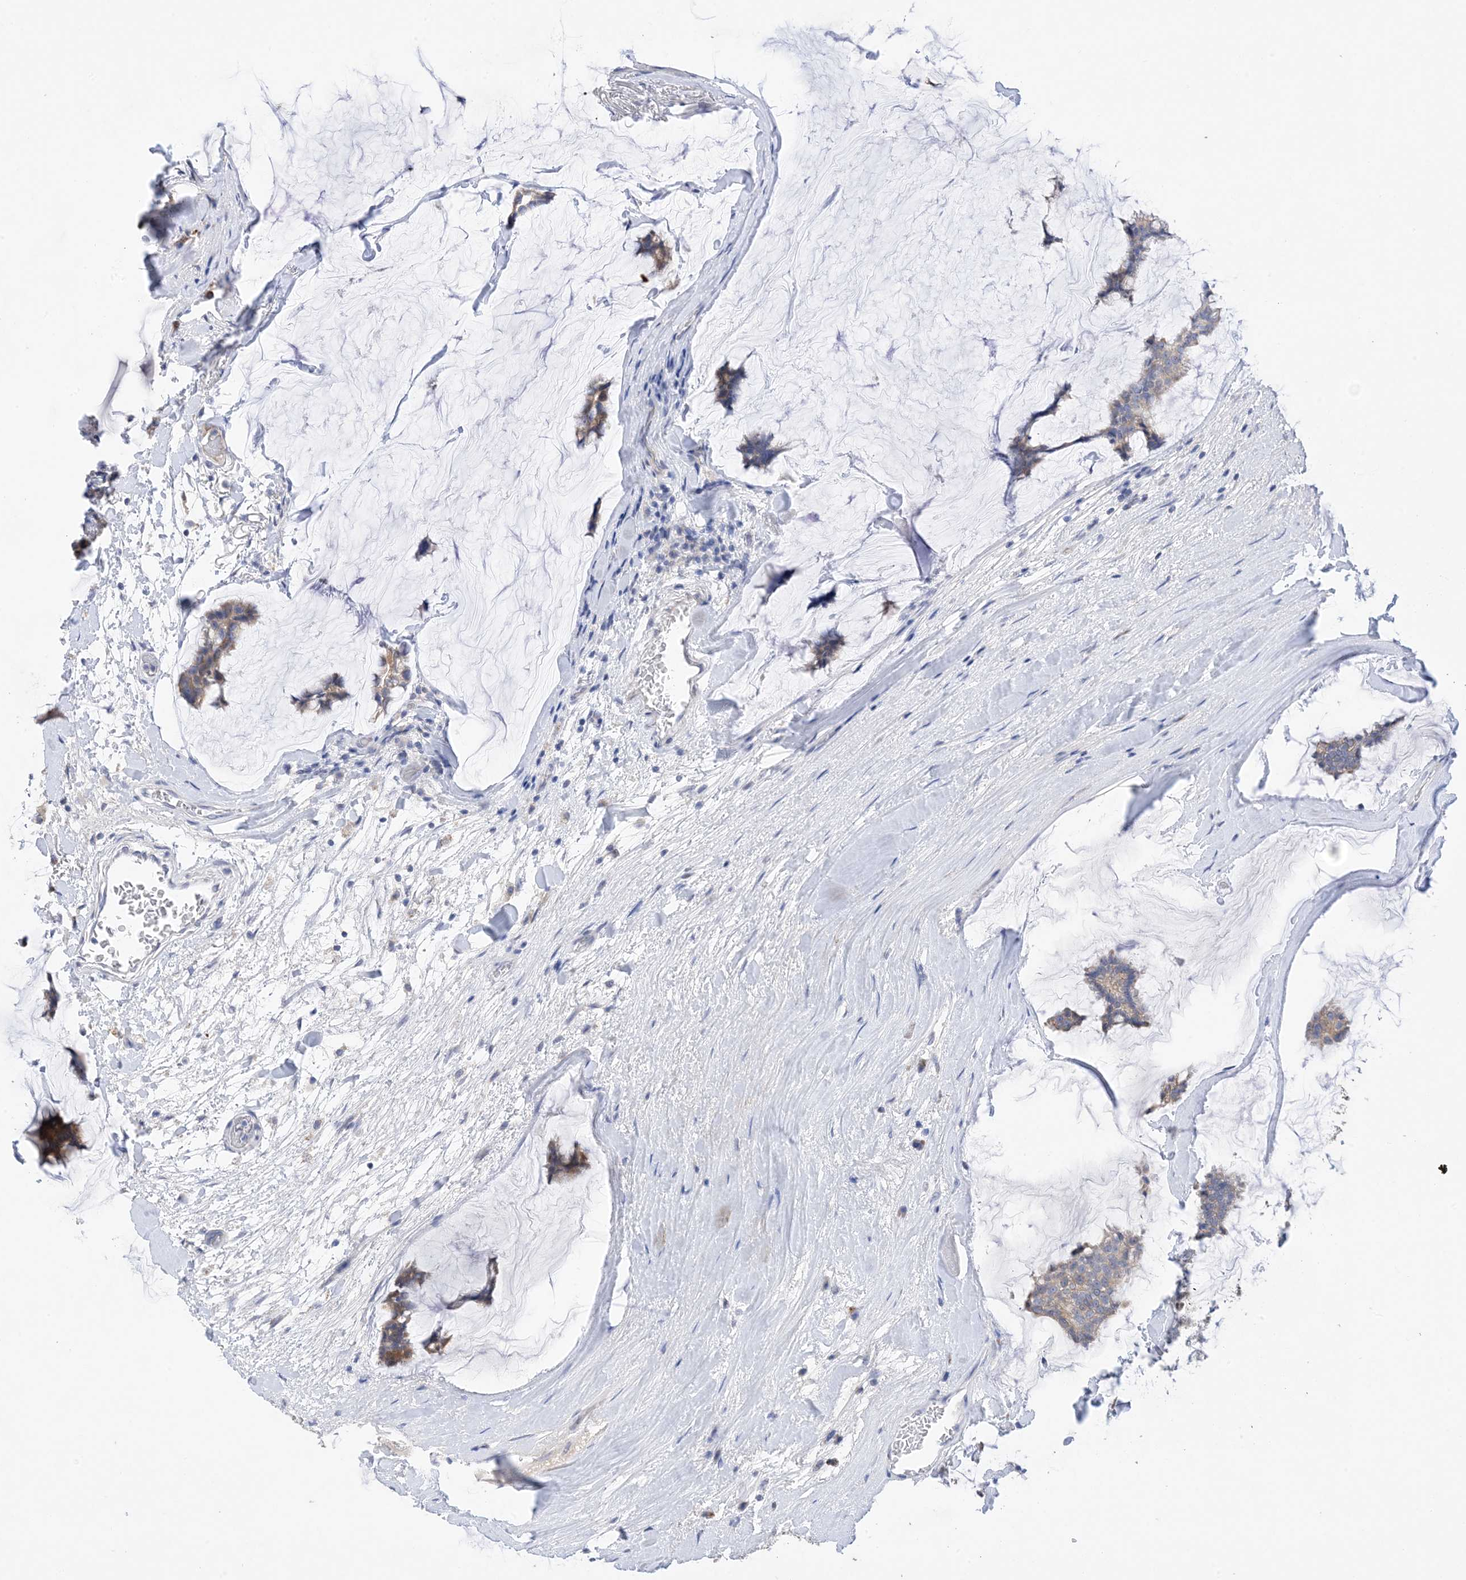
{"staining": {"intensity": "weak", "quantity": ">75%", "location": "cytoplasmic/membranous"}, "tissue": "breast cancer", "cell_type": "Tumor cells", "image_type": "cancer", "snomed": [{"axis": "morphology", "description": "Duct carcinoma"}, {"axis": "topography", "description": "Breast"}], "caption": "Protein positivity by IHC displays weak cytoplasmic/membranous expression in about >75% of tumor cells in breast cancer (invasive ductal carcinoma).", "gene": "PLK4", "patient": {"sex": "female", "age": 93}}